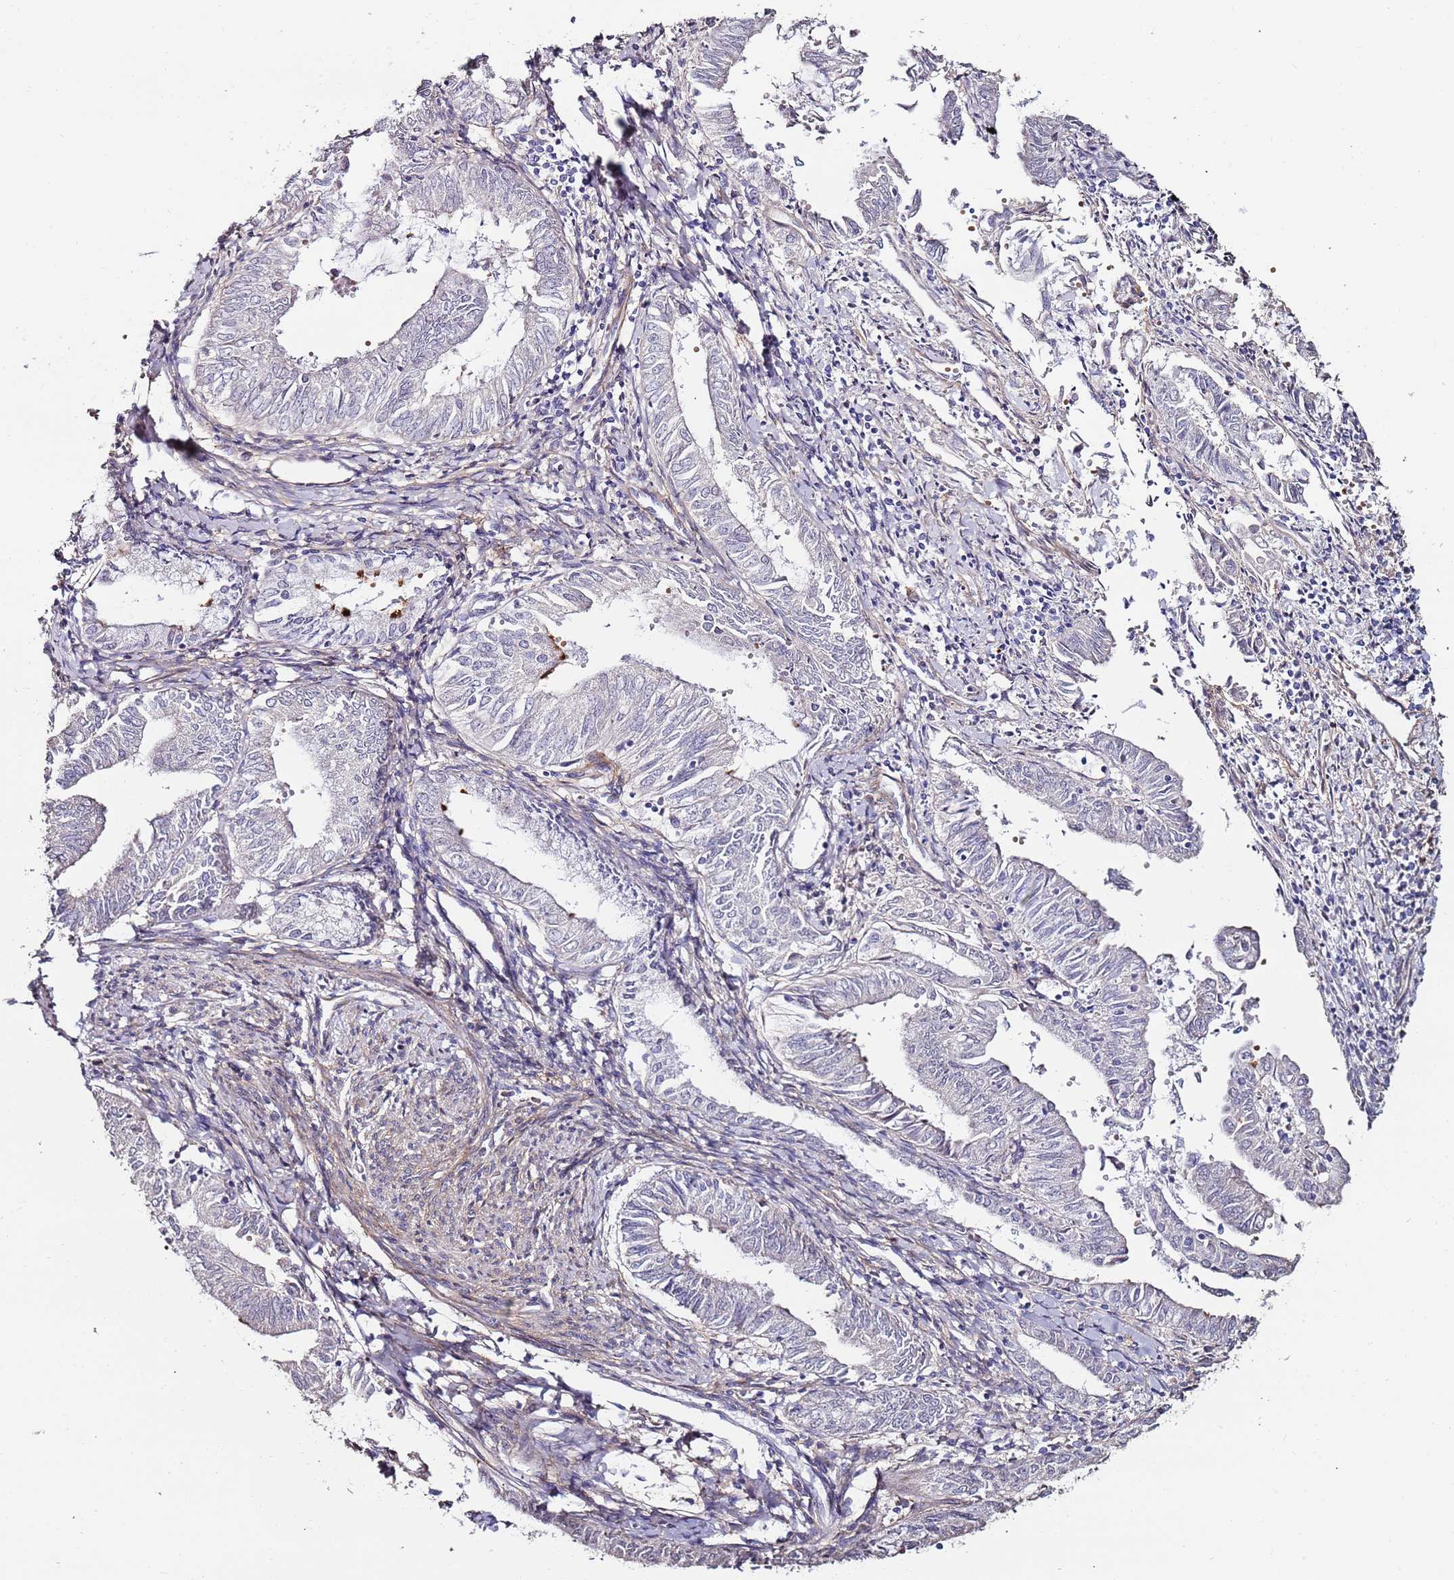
{"staining": {"intensity": "negative", "quantity": "none", "location": "none"}, "tissue": "endometrial cancer", "cell_type": "Tumor cells", "image_type": "cancer", "snomed": [{"axis": "morphology", "description": "Adenocarcinoma, NOS"}, {"axis": "topography", "description": "Endometrium"}], "caption": "Immunohistochemistry (IHC) histopathology image of neoplastic tissue: endometrial adenocarcinoma stained with DAB (3,3'-diaminobenzidine) displays no significant protein positivity in tumor cells. The staining is performed using DAB (3,3'-diaminobenzidine) brown chromogen with nuclei counter-stained in using hematoxylin.", "gene": "C3orf80", "patient": {"sex": "female", "age": 66}}